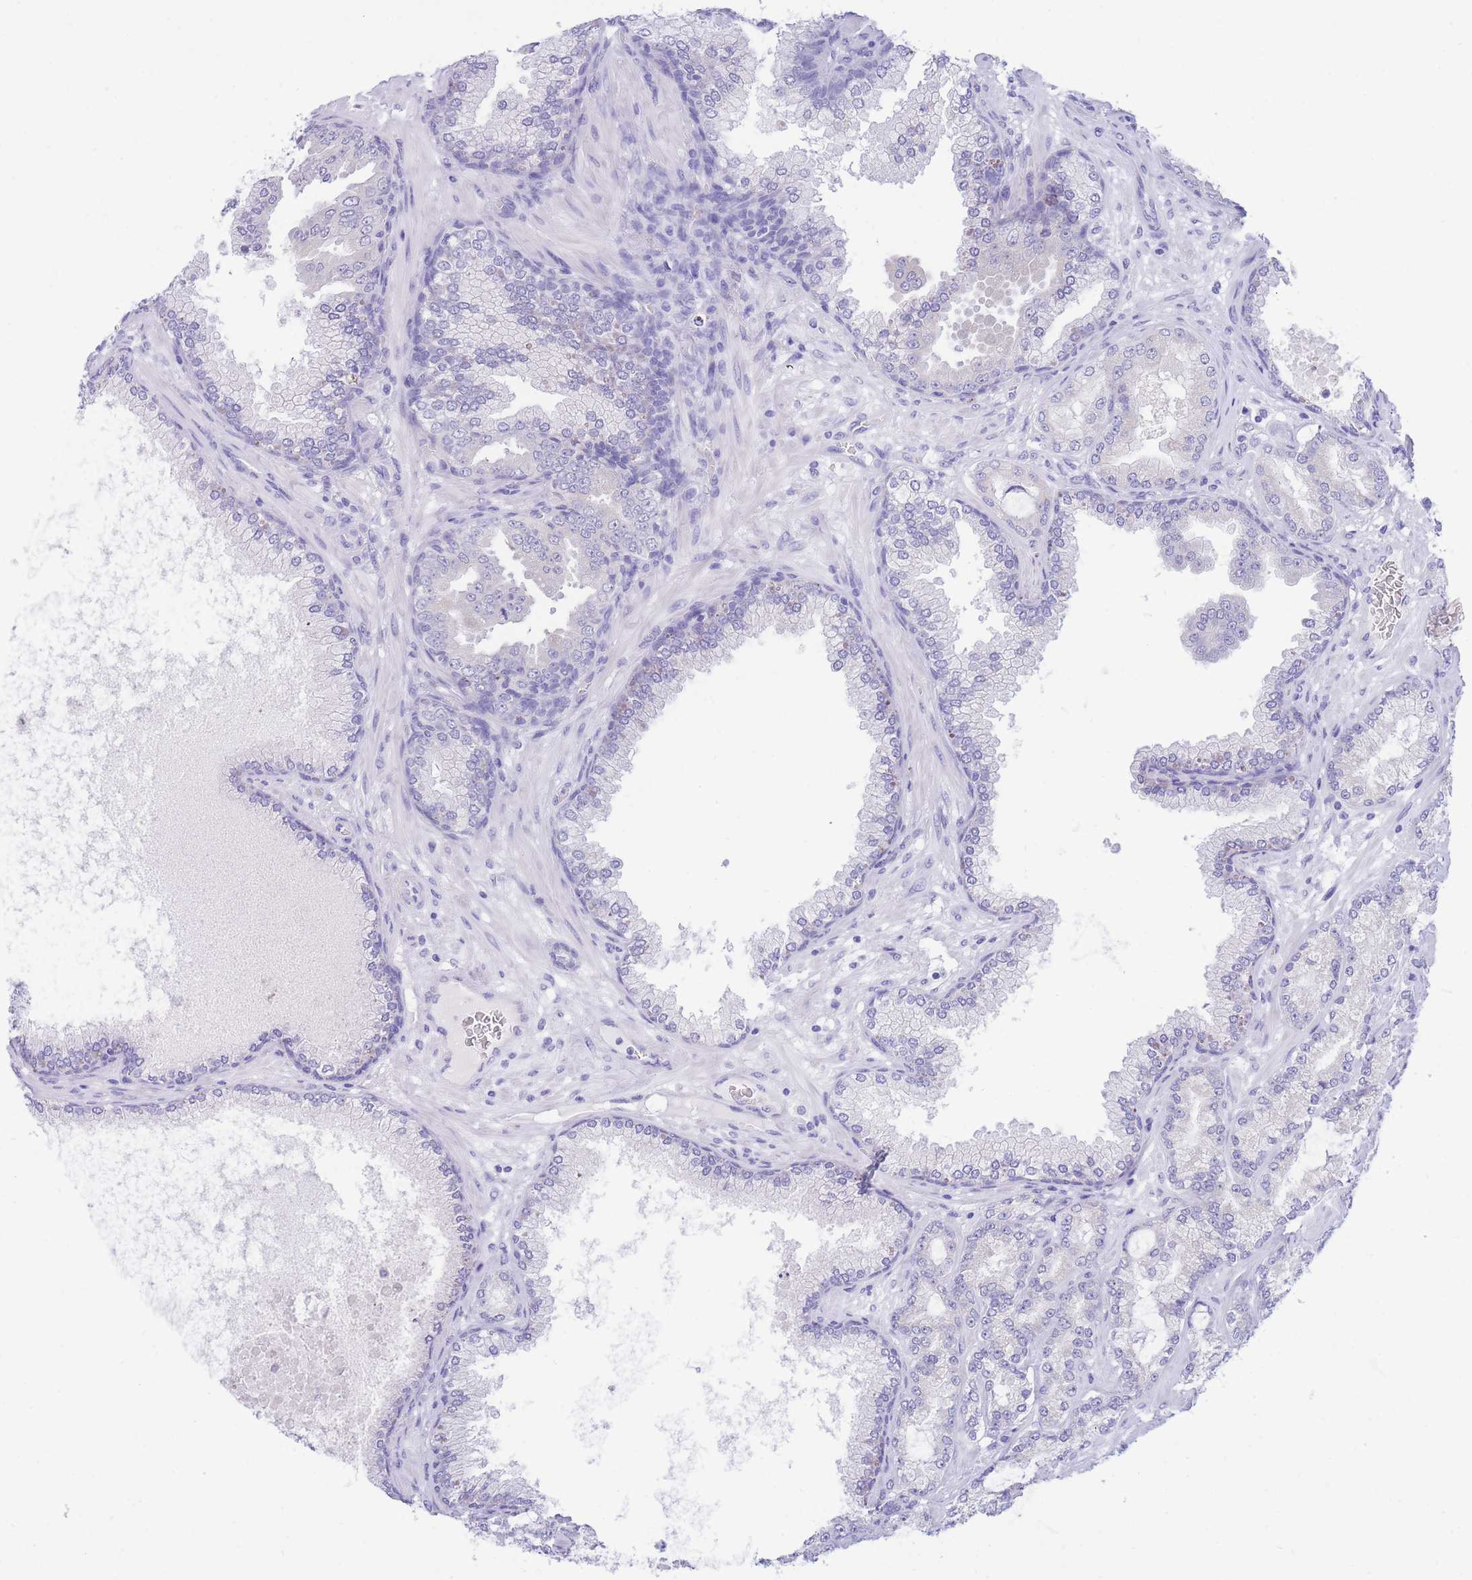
{"staining": {"intensity": "negative", "quantity": "none", "location": "none"}, "tissue": "prostate cancer", "cell_type": "Tumor cells", "image_type": "cancer", "snomed": [{"axis": "morphology", "description": "Adenocarcinoma, High grade"}, {"axis": "topography", "description": "Prostate"}], "caption": "IHC histopathology image of neoplastic tissue: human adenocarcinoma (high-grade) (prostate) stained with DAB reveals no significant protein staining in tumor cells.", "gene": "SSUH2", "patient": {"sex": "male", "age": 68}}